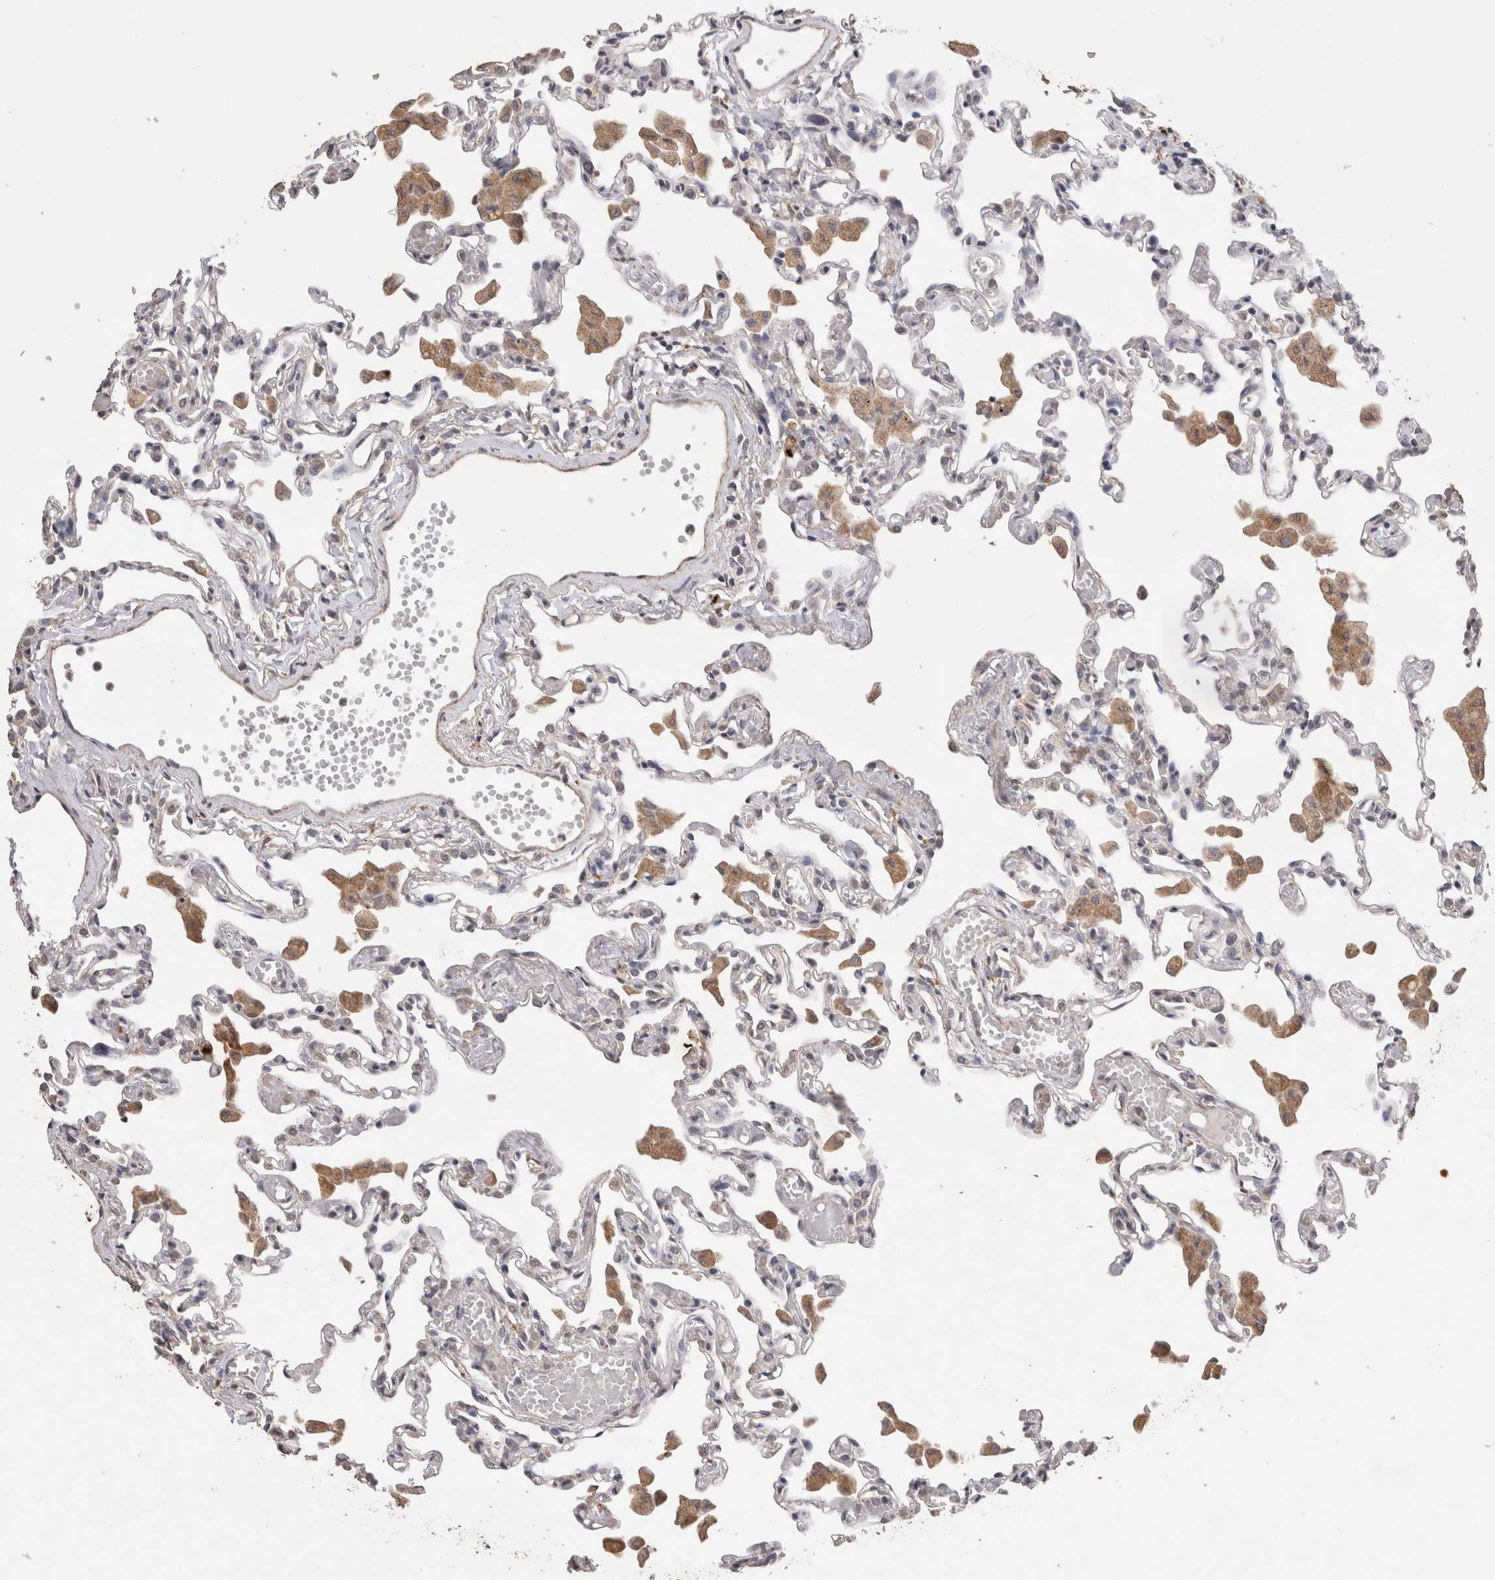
{"staining": {"intensity": "negative", "quantity": "none", "location": "none"}, "tissue": "lung", "cell_type": "Alveolar cells", "image_type": "normal", "snomed": [{"axis": "morphology", "description": "Normal tissue, NOS"}, {"axis": "topography", "description": "Bronchus"}, {"axis": "topography", "description": "Lung"}], "caption": "Alveolar cells show no significant positivity in normal lung. (DAB IHC with hematoxylin counter stain).", "gene": "CDH6", "patient": {"sex": "female", "age": 49}}